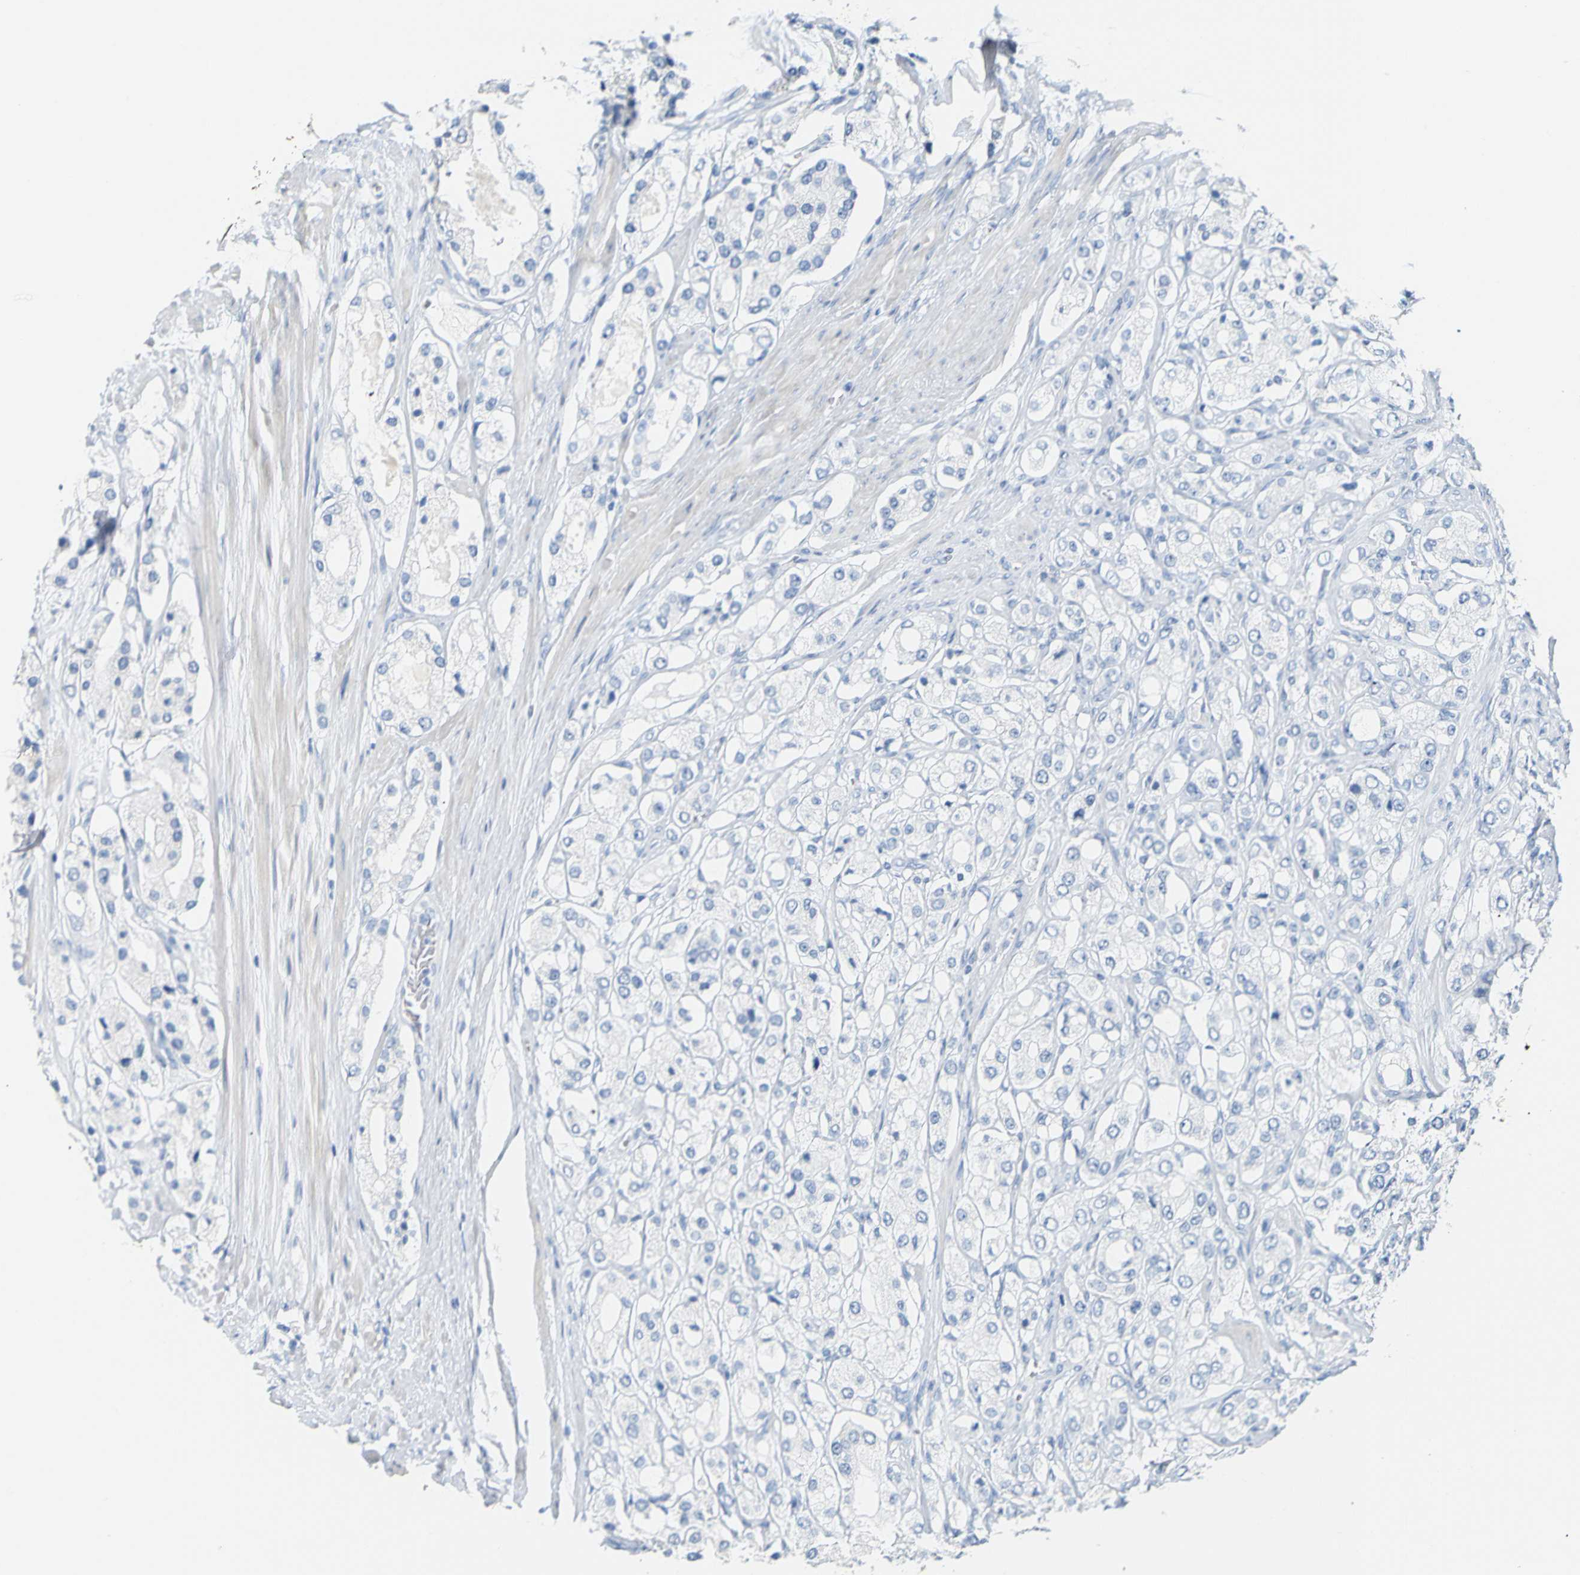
{"staining": {"intensity": "negative", "quantity": "none", "location": "none"}, "tissue": "prostate cancer", "cell_type": "Tumor cells", "image_type": "cancer", "snomed": [{"axis": "morphology", "description": "Adenocarcinoma, High grade"}, {"axis": "topography", "description": "Prostate"}], "caption": "Immunohistochemistry (IHC) histopathology image of neoplastic tissue: human adenocarcinoma (high-grade) (prostate) stained with DAB (3,3'-diaminobenzidine) exhibits no significant protein staining in tumor cells.", "gene": "OPN1SW", "patient": {"sex": "male", "age": 65}}